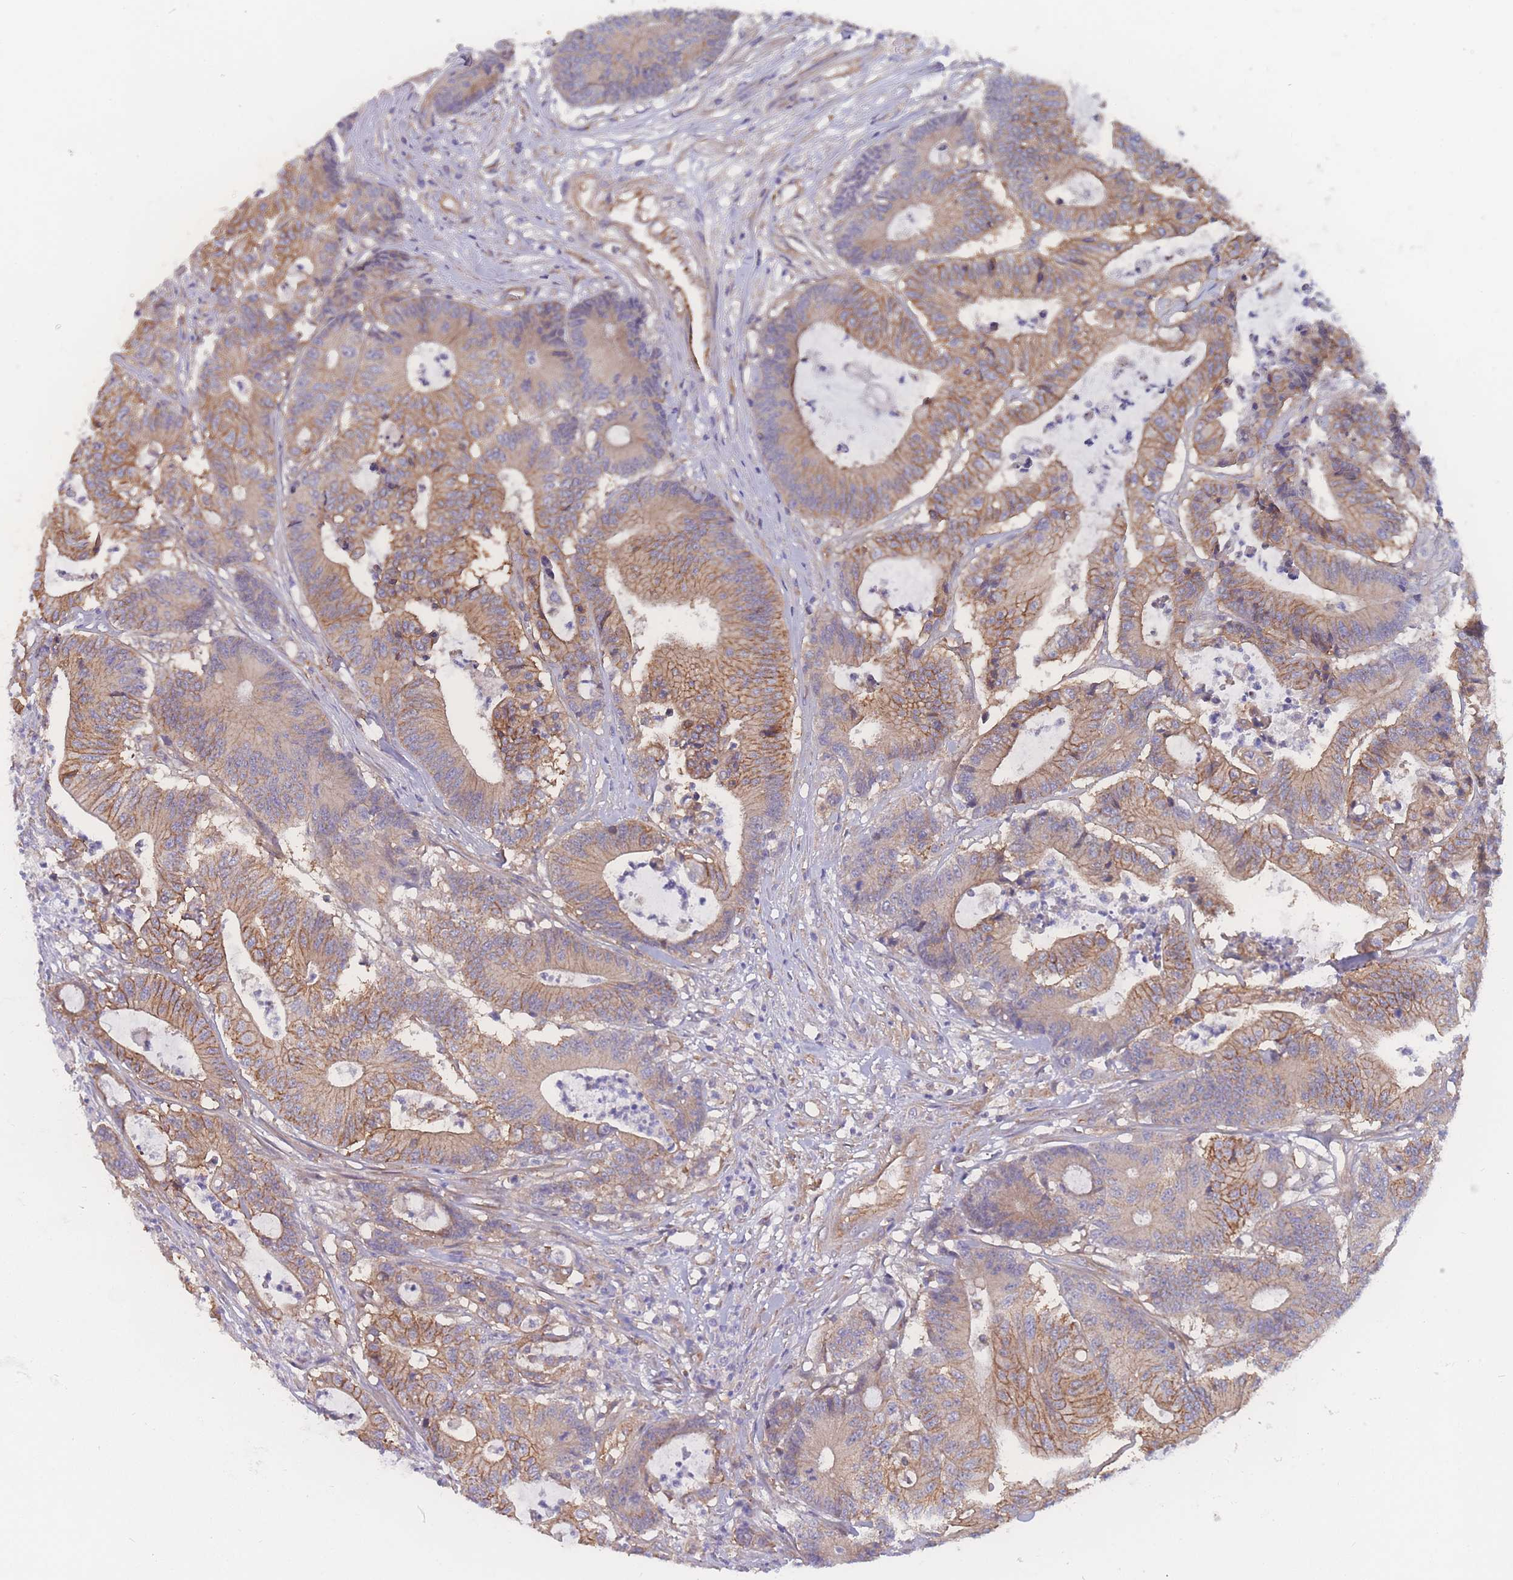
{"staining": {"intensity": "moderate", "quantity": ">75%", "location": "cytoplasmic/membranous"}, "tissue": "colorectal cancer", "cell_type": "Tumor cells", "image_type": "cancer", "snomed": [{"axis": "morphology", "description": "Adenocarcinoma, NOS"}, {"axis": "topography", "description": "Colon"}], "caption": "Human colorectal cancer stained with a brown dye displays moderate cytoplasmic/membranous positive positivity in approximately >75% of tumor cells.", "gene": "CFAP97", "patient": {"sex": "female", "age": 84}}